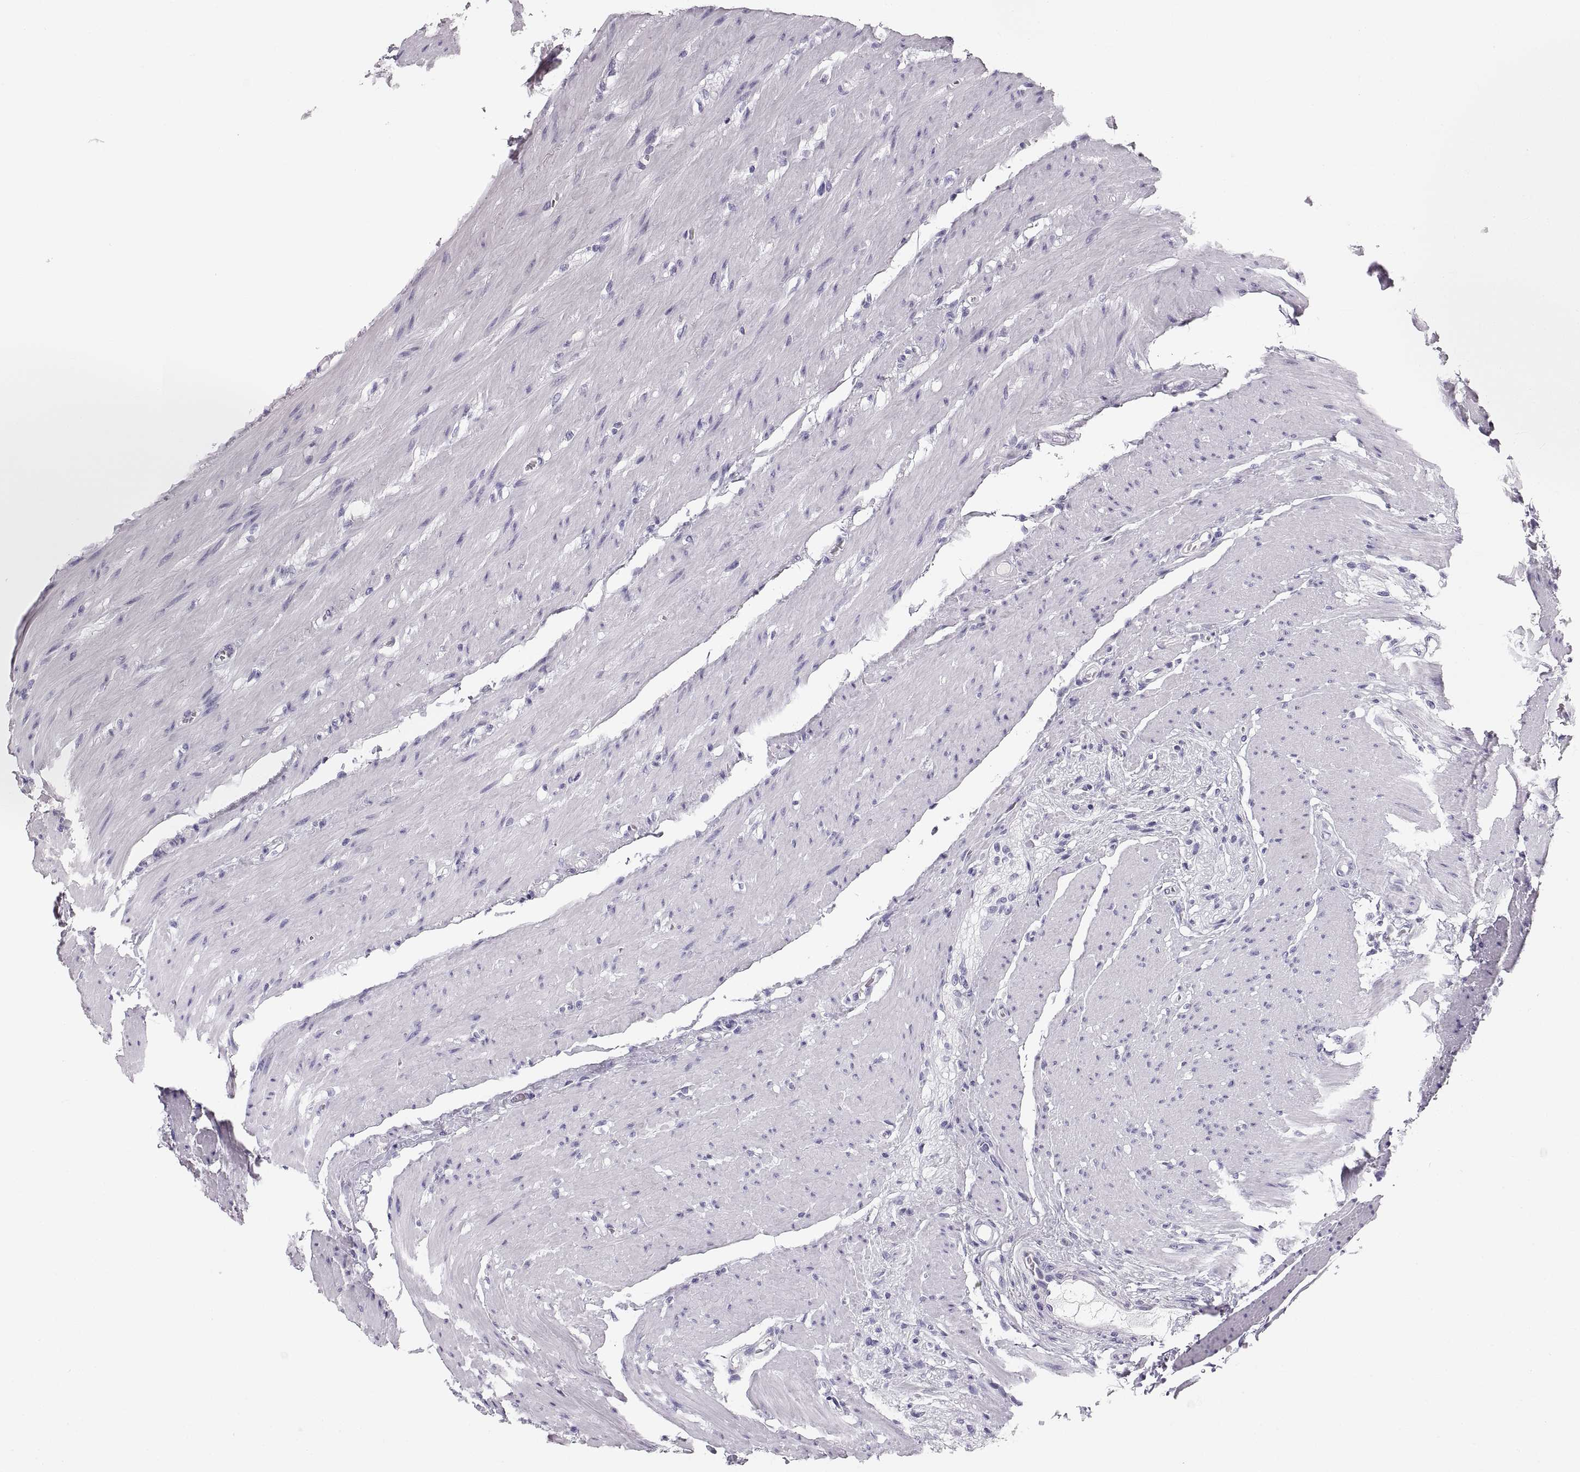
{"staining": {"intensity": "negative", "quantity": "none", "location": "none"}, "tissue": "colon", "cell_type": "Endothelial cells", "image_type": "normal", "snomed": [{"axis": "morphology", "description": "Normal tissue, NOS"}, {"axis": "topography", "description": "Colon"}], "caption": "Immunohistochemical staining of unremarkable human colon exhibits no significant staining in endothelial cells. (Brightfield microscopy of DAB (3,3'-diaminobenzidine) IHC at high magnification).", "gene": "CRYAA", "patient": {"sex": "female", "age": 65}}